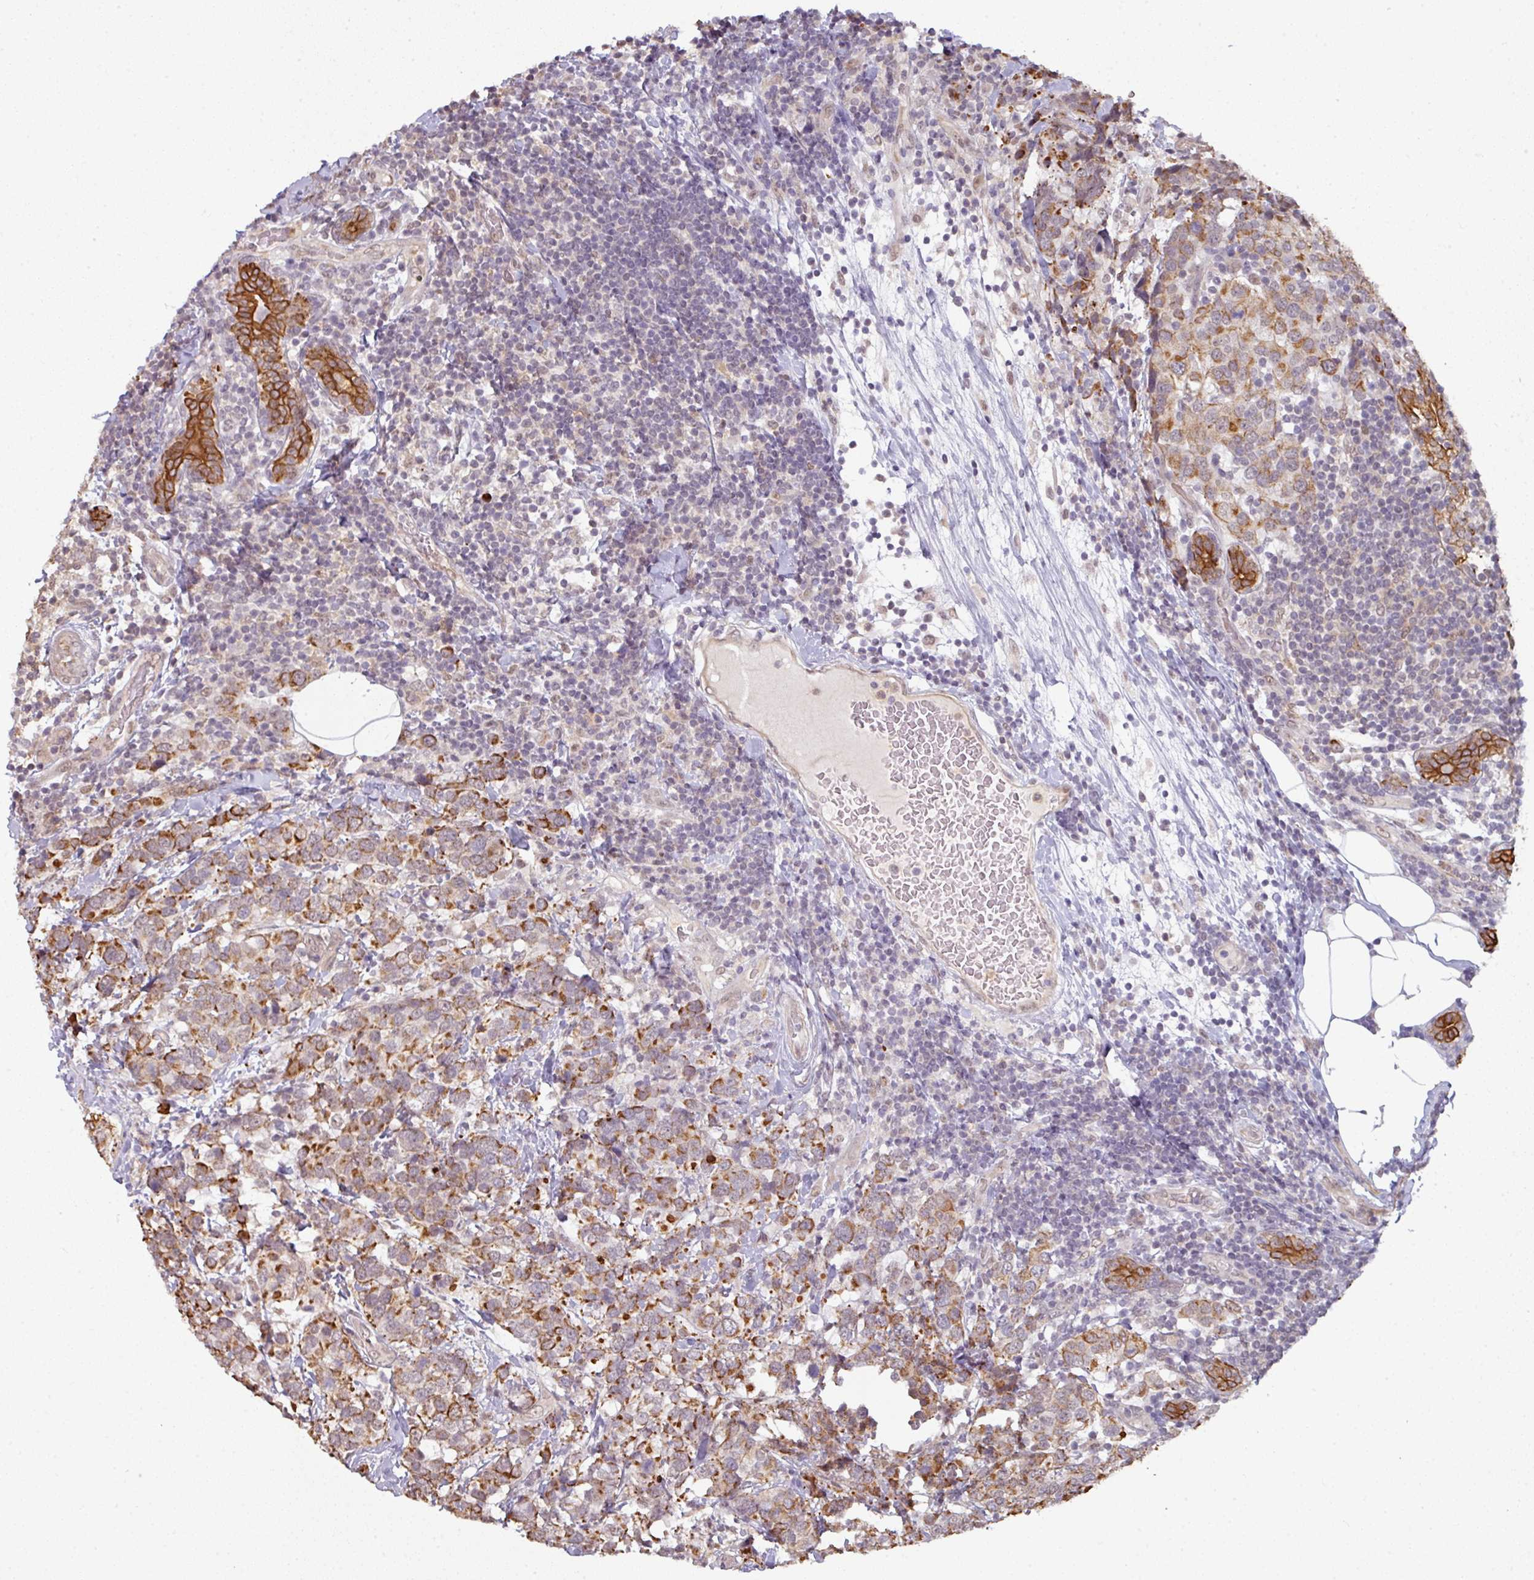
{"staining": {"intensity": "moderate", "quantity": "25%-75%", "location": "cytoplasmic/membranous"}, "tissue": "breast cancer", "cell_type": "Tumor cells", "image_type": "cancer", "snomed": [{"axis": "morphology", "description": "Lobular carcinoma"}, {"axis": "topography", "description": "Breast"}], "caption": "Immunohistochemical staining of breast cancer shows medium levels of moderate cytoplasmic/membranous staining in approximately 25%-75% of tumor cells. (DAB (3,3'-diaminobenzidine) IHC with brightfield microscopy, high magnification).", "gene": "GTF2H3", "patient": {"sex": "female", "age": 59}}